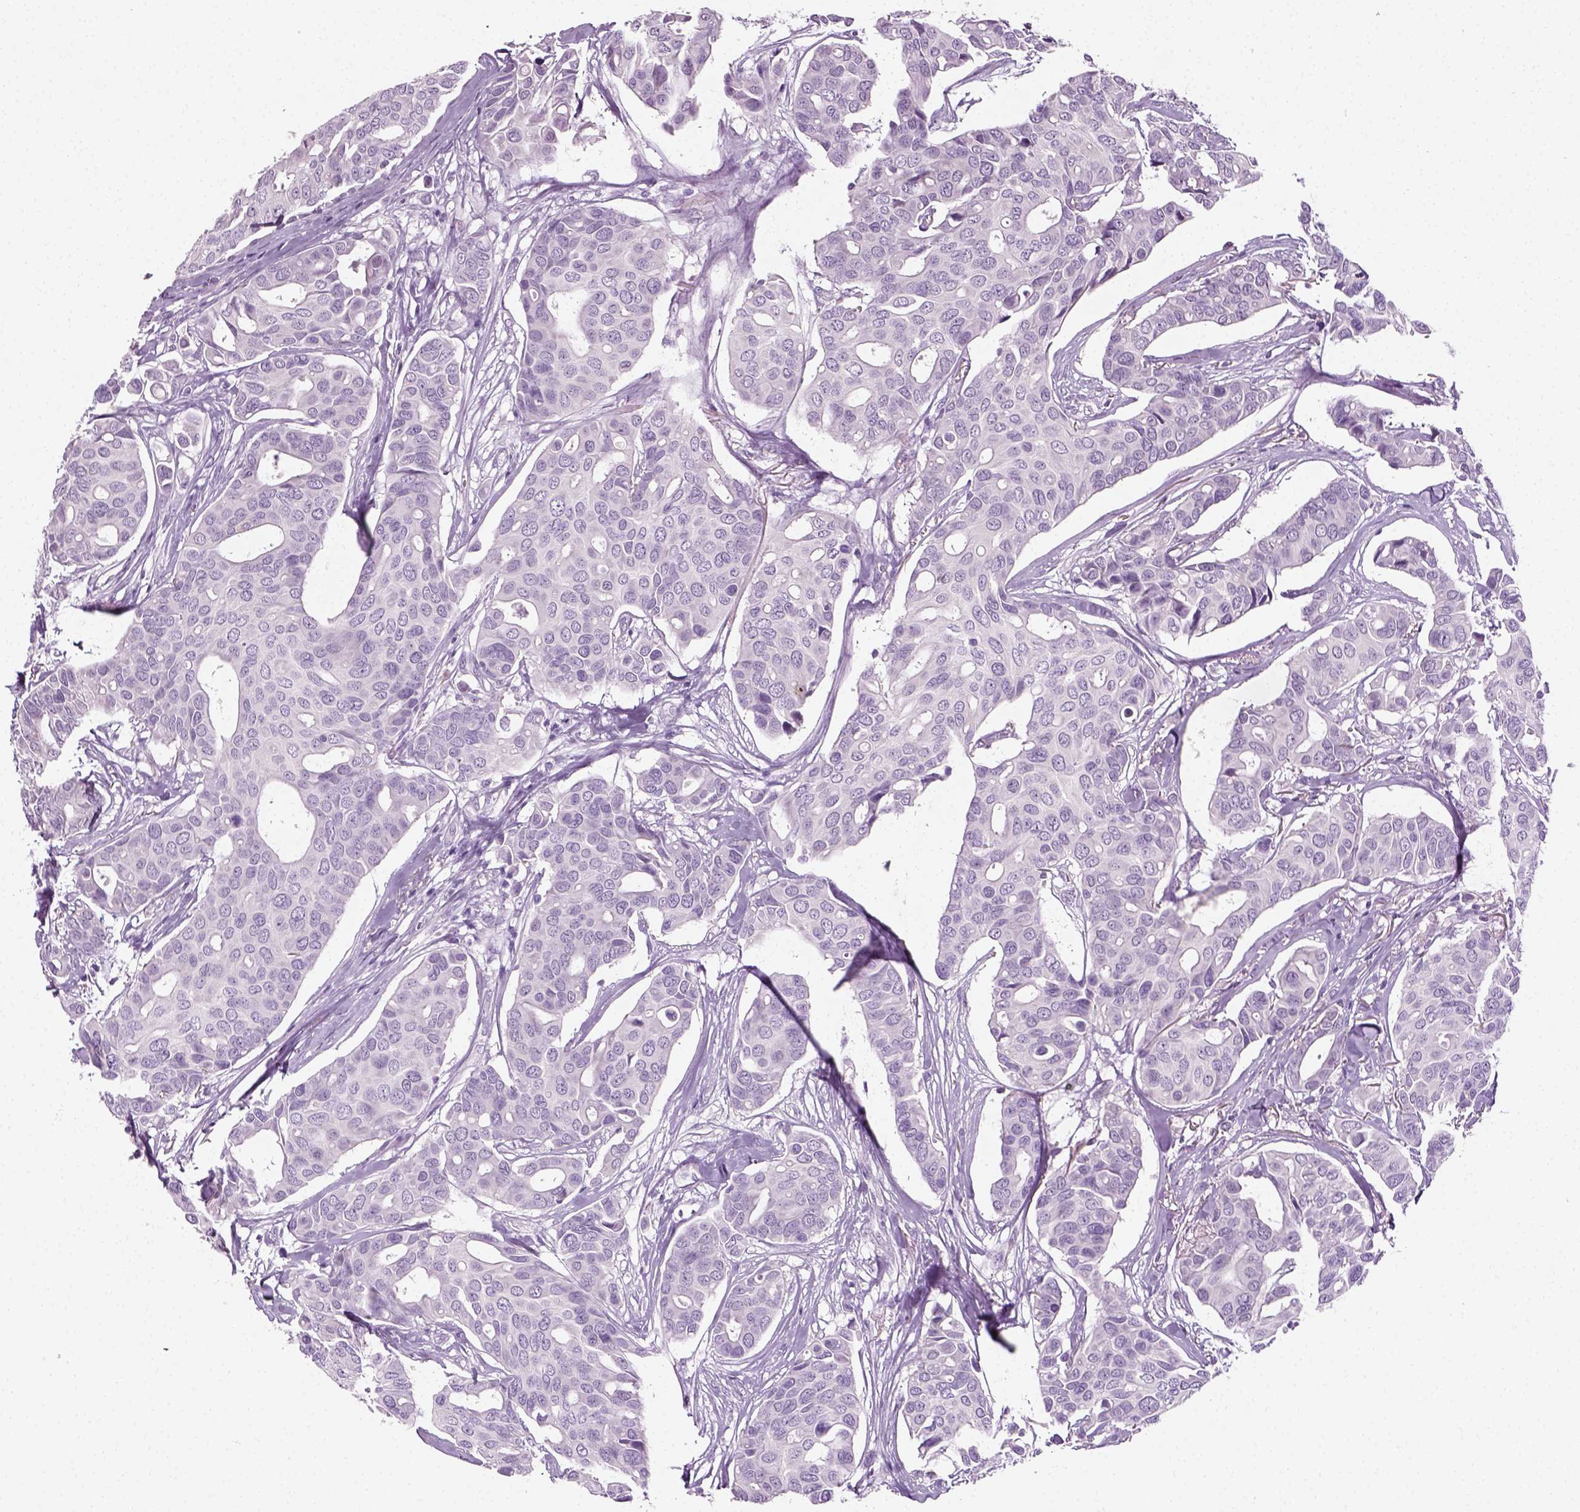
{"staining": {"intensity": "negative", "quantity": "none", "location": "none"}, "tissue": "breast cancer", "cell_type": "Tumor cells", "image_type": "cancer", "snomed": [{"axis": "morphology", "description": "Duct carcinoma"}, {"axis": "topography", "description": "Breast"}], "caption": "Breast cancer was stained to show a protein in brown. There is no significant staining in tumor cells.", "gene": "SPATA31E1", "patient": {"sex": "female", "age": 54}}